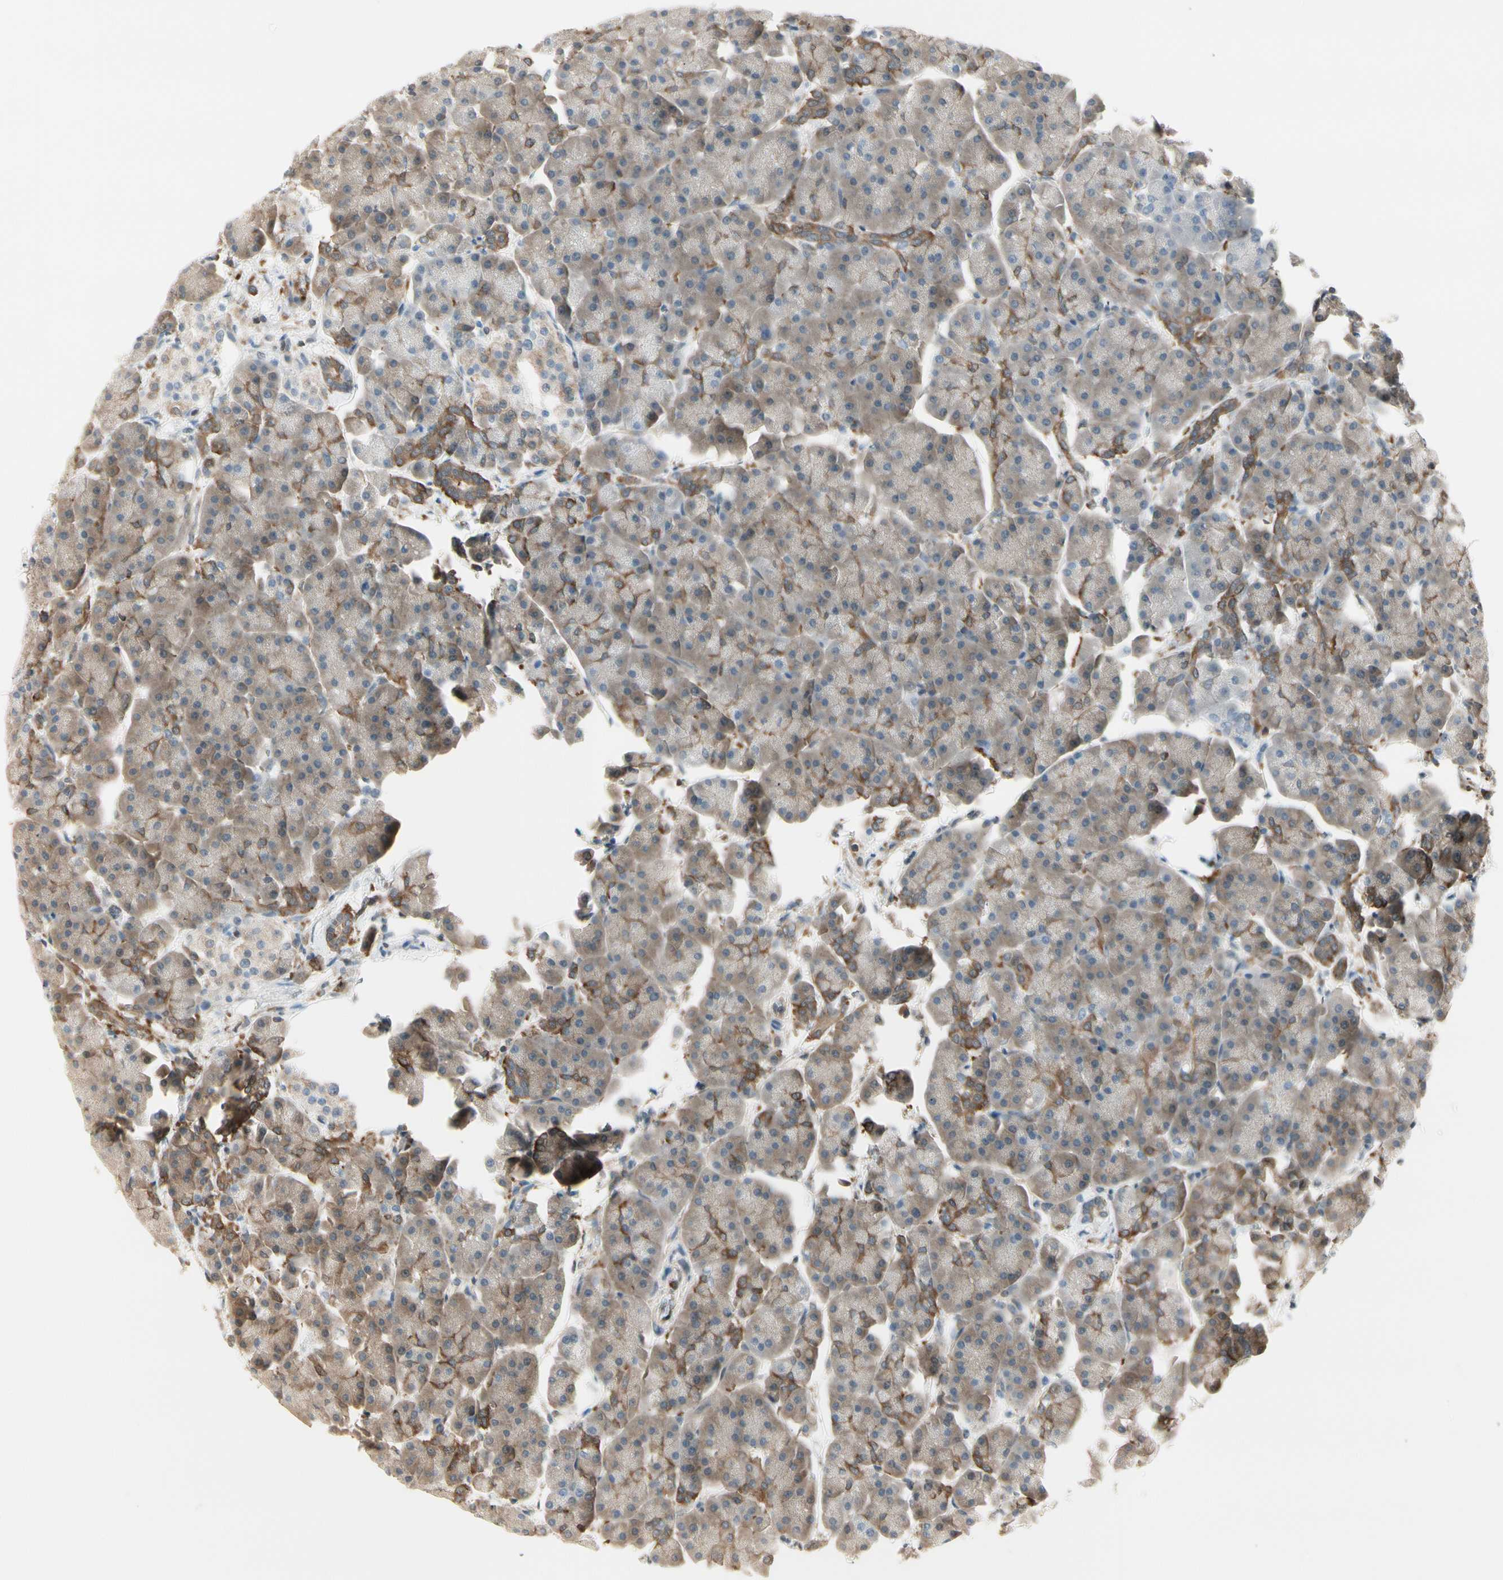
{"staining": {"intensity": "moderate", "quantity": ">75%", "location": "cytoplasmic/membranous"}, "tissue": "pancreas", "cell_type": "Exocrine glandular cells", "image_type": "normal", "snomed": [{"axis": "morphology", "description": "Normal tissue, NOS"}, {"axis": "topography", "description": "Pancreas"}], "caption": "High-magnification brightfield microscopy of benign pancreas stained with DAB (3,3'-diaminobenzidine) (brown) and counterstained with hematoxylin (blue). exocrine glandular cells exhibit moderate cytoplasmic/membranous expression is present in about>75% of cells. (DAB IHC with brightfield microscopy, high magnification).", "gene": "OXSR1", "patient": {"sex": "female", "age": 70}}